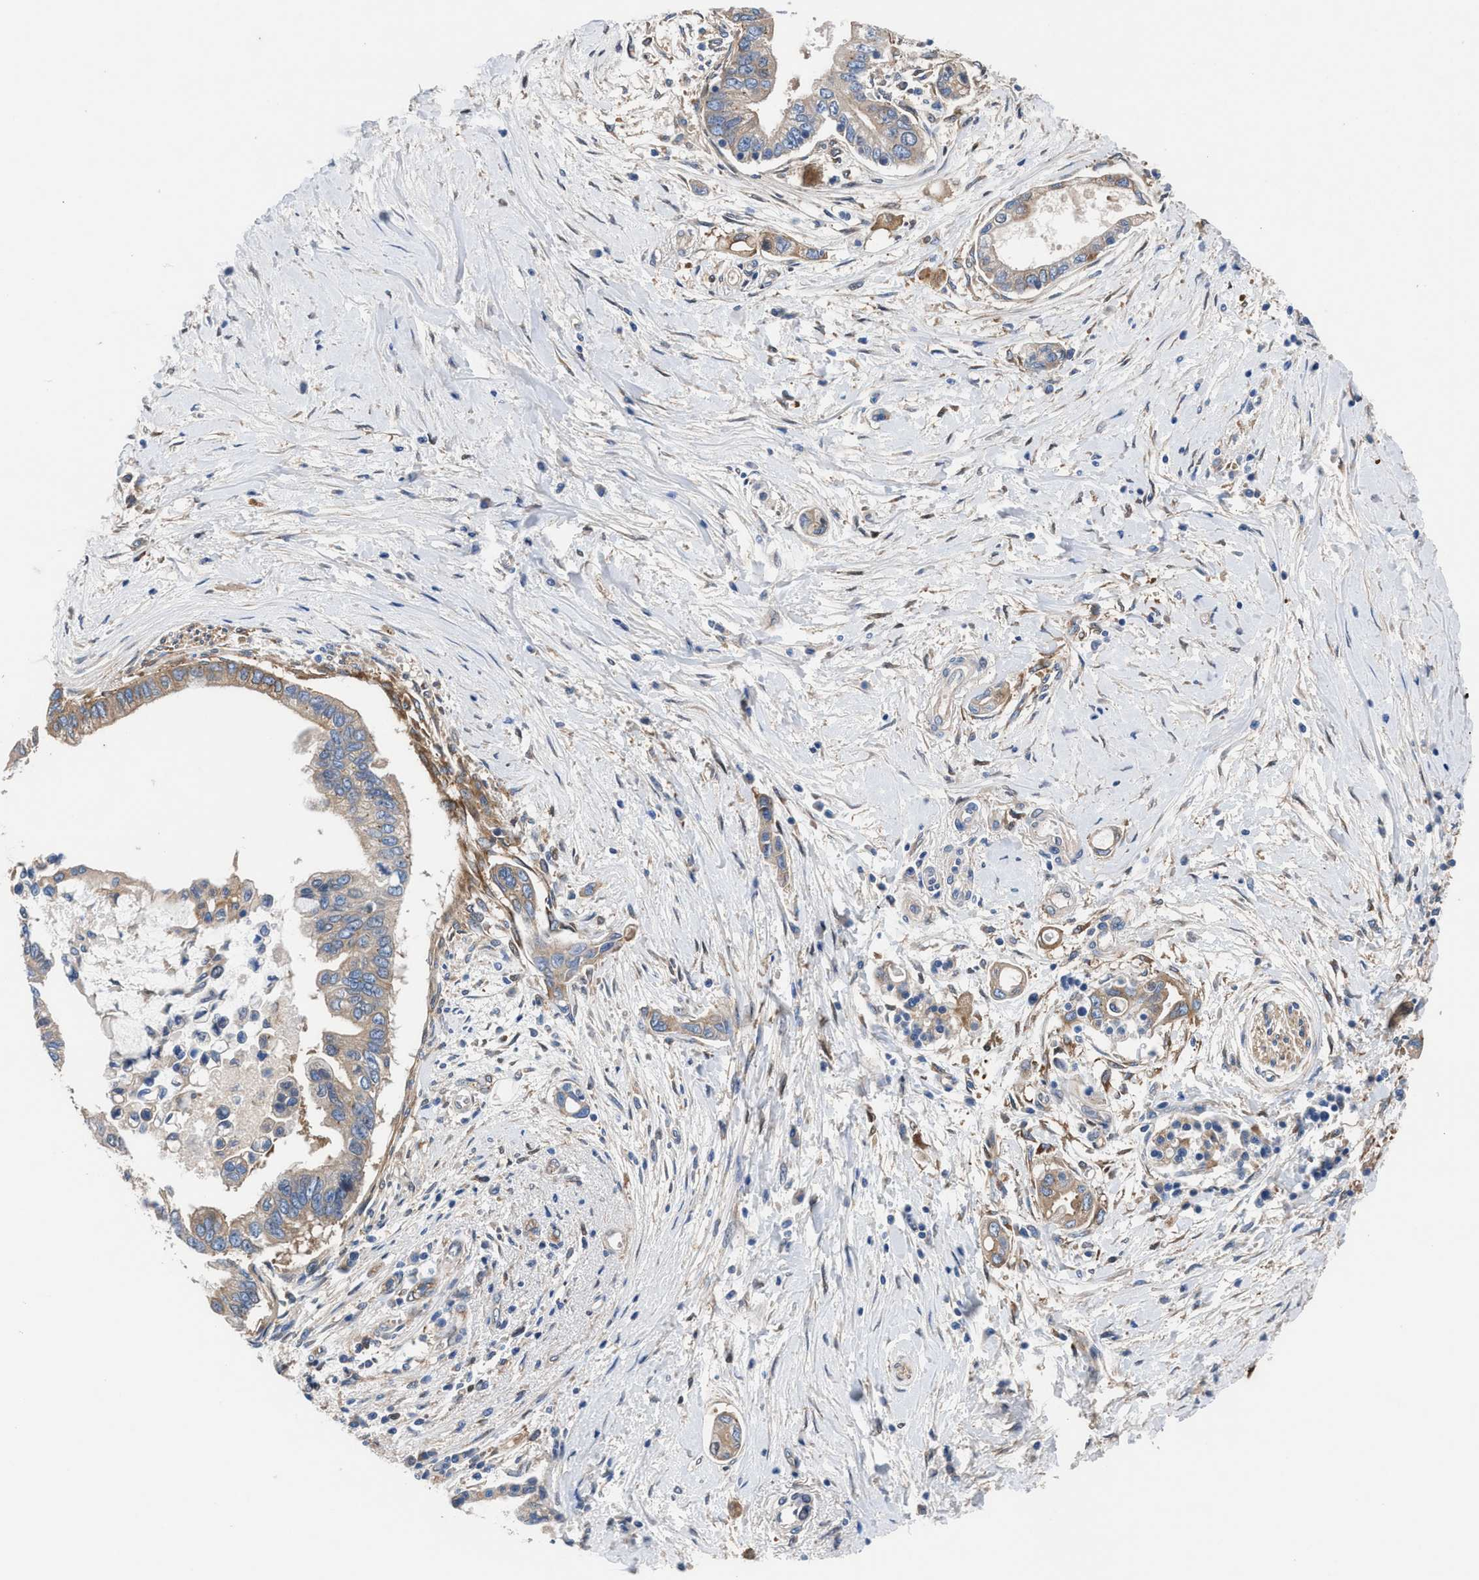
{"staining": {"intensity": "moderate", "quantity": "25%-75%", "location": "cytoplasmic/membranous"}, "tissue": "pancreatic cancer", "cell_type": "Tumor cells", "image_type": "cancer", "snomed": [{"axis": "morphology", "description": "Adenocarcinoma, NOS"}, {"axis": "topography", "description": "Pancreas"}], "caption": "A micrograph of pancreatic cancer (adenocarcinoma) stained for a protein displays moderate cytoplasmic/membranous brown staining in tumor cells.", "gene": "SH3GL1", "patient": {"sex": "male", "age": 59}}